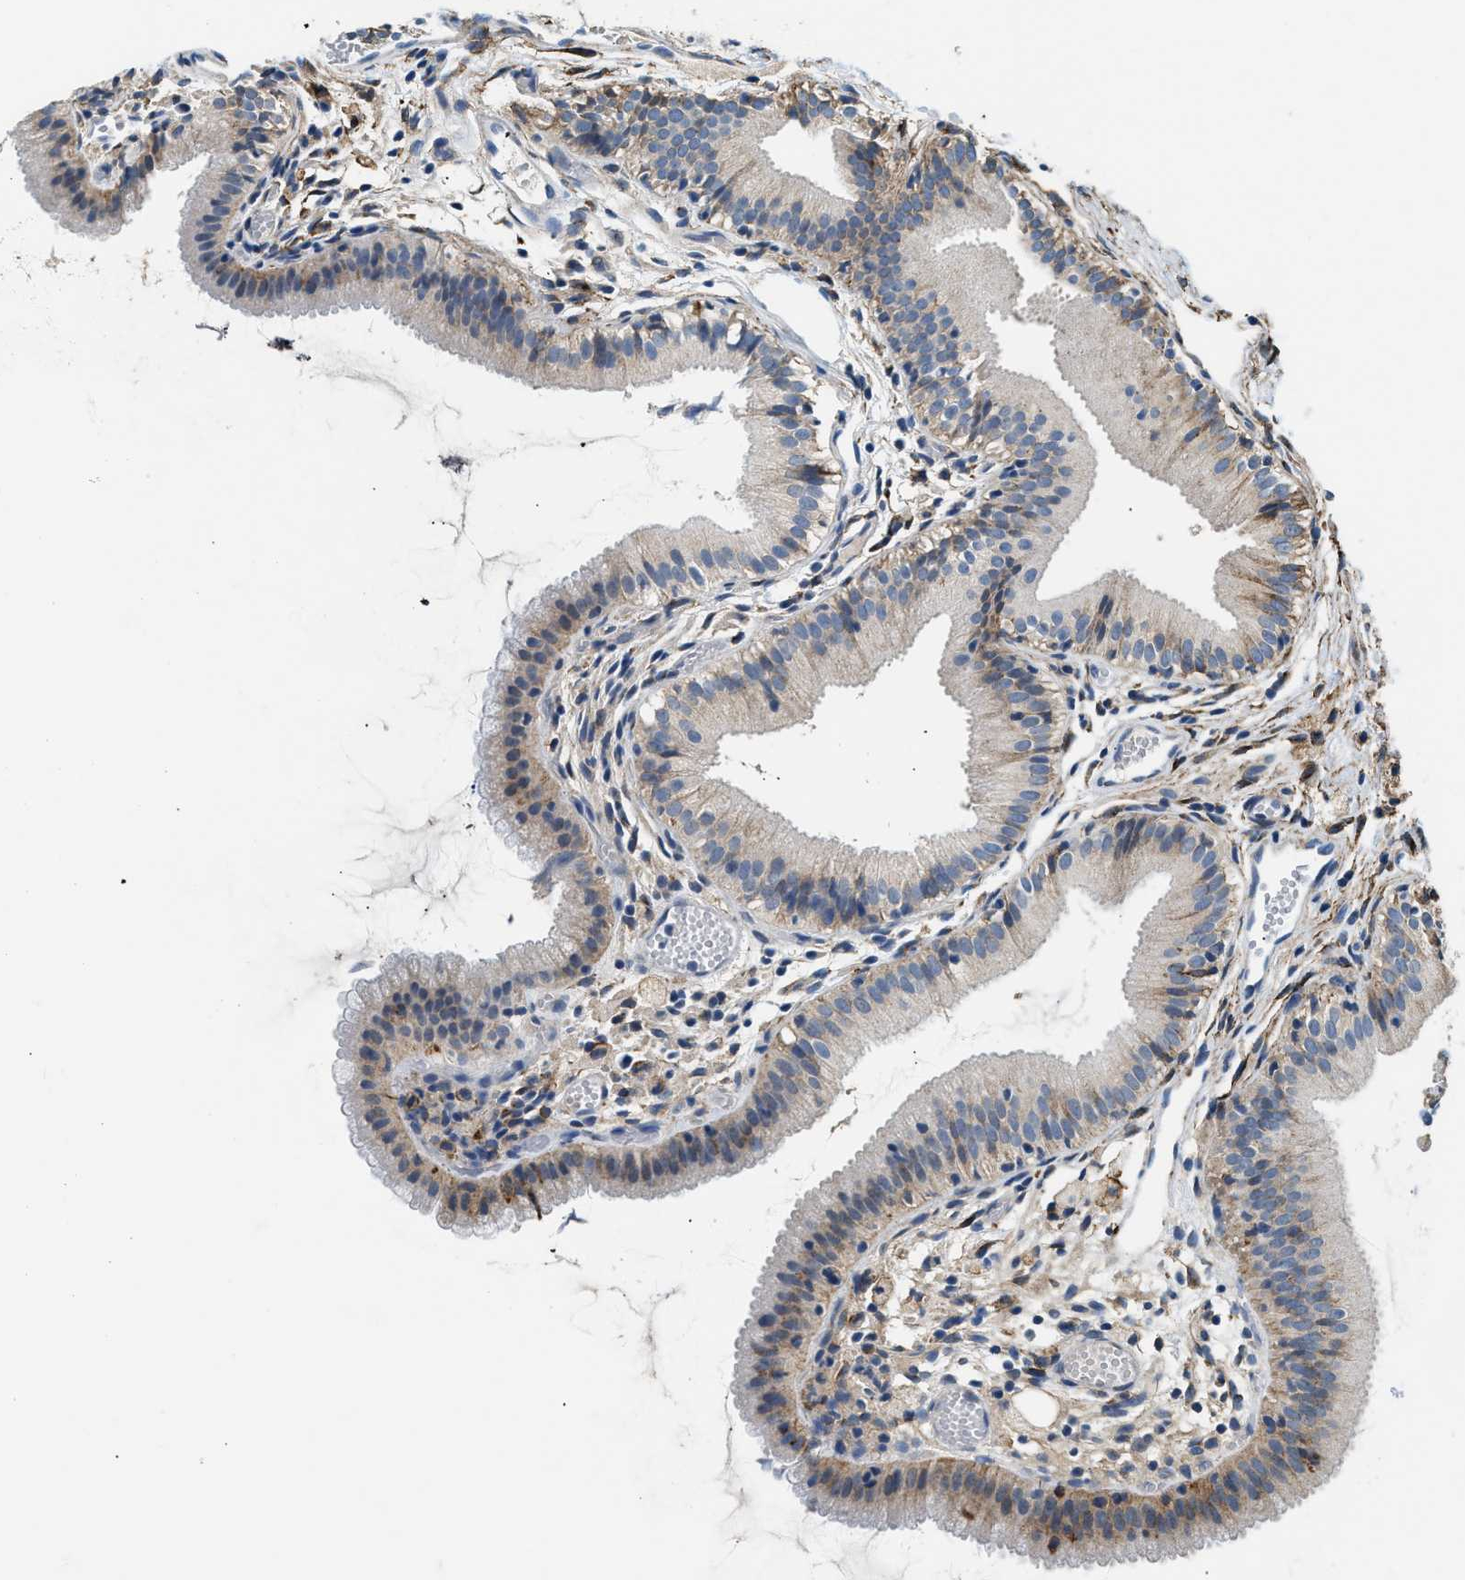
{"staining": {"intensity": "moderate", "quantity": "25%-75%", "location": "cytoplasmic/membranous"}, "tissue": "gallbladder", "cell_type": "Glandular cells", "image_type": "normal", "snomed": [{"axis": "morphology", "description": "Normal tissue, NOS"}, {"axis": "topography", "description": "Gallbladder"}], "caption": "This is a histology image of immunohistochemistry (IHC) staining of normal gallbladder, which shows moderate expression in the cytoplasmic/membranous of glandular cells.", "gene": "LRP1", "patient": {"sex": "female", "age": 26}}